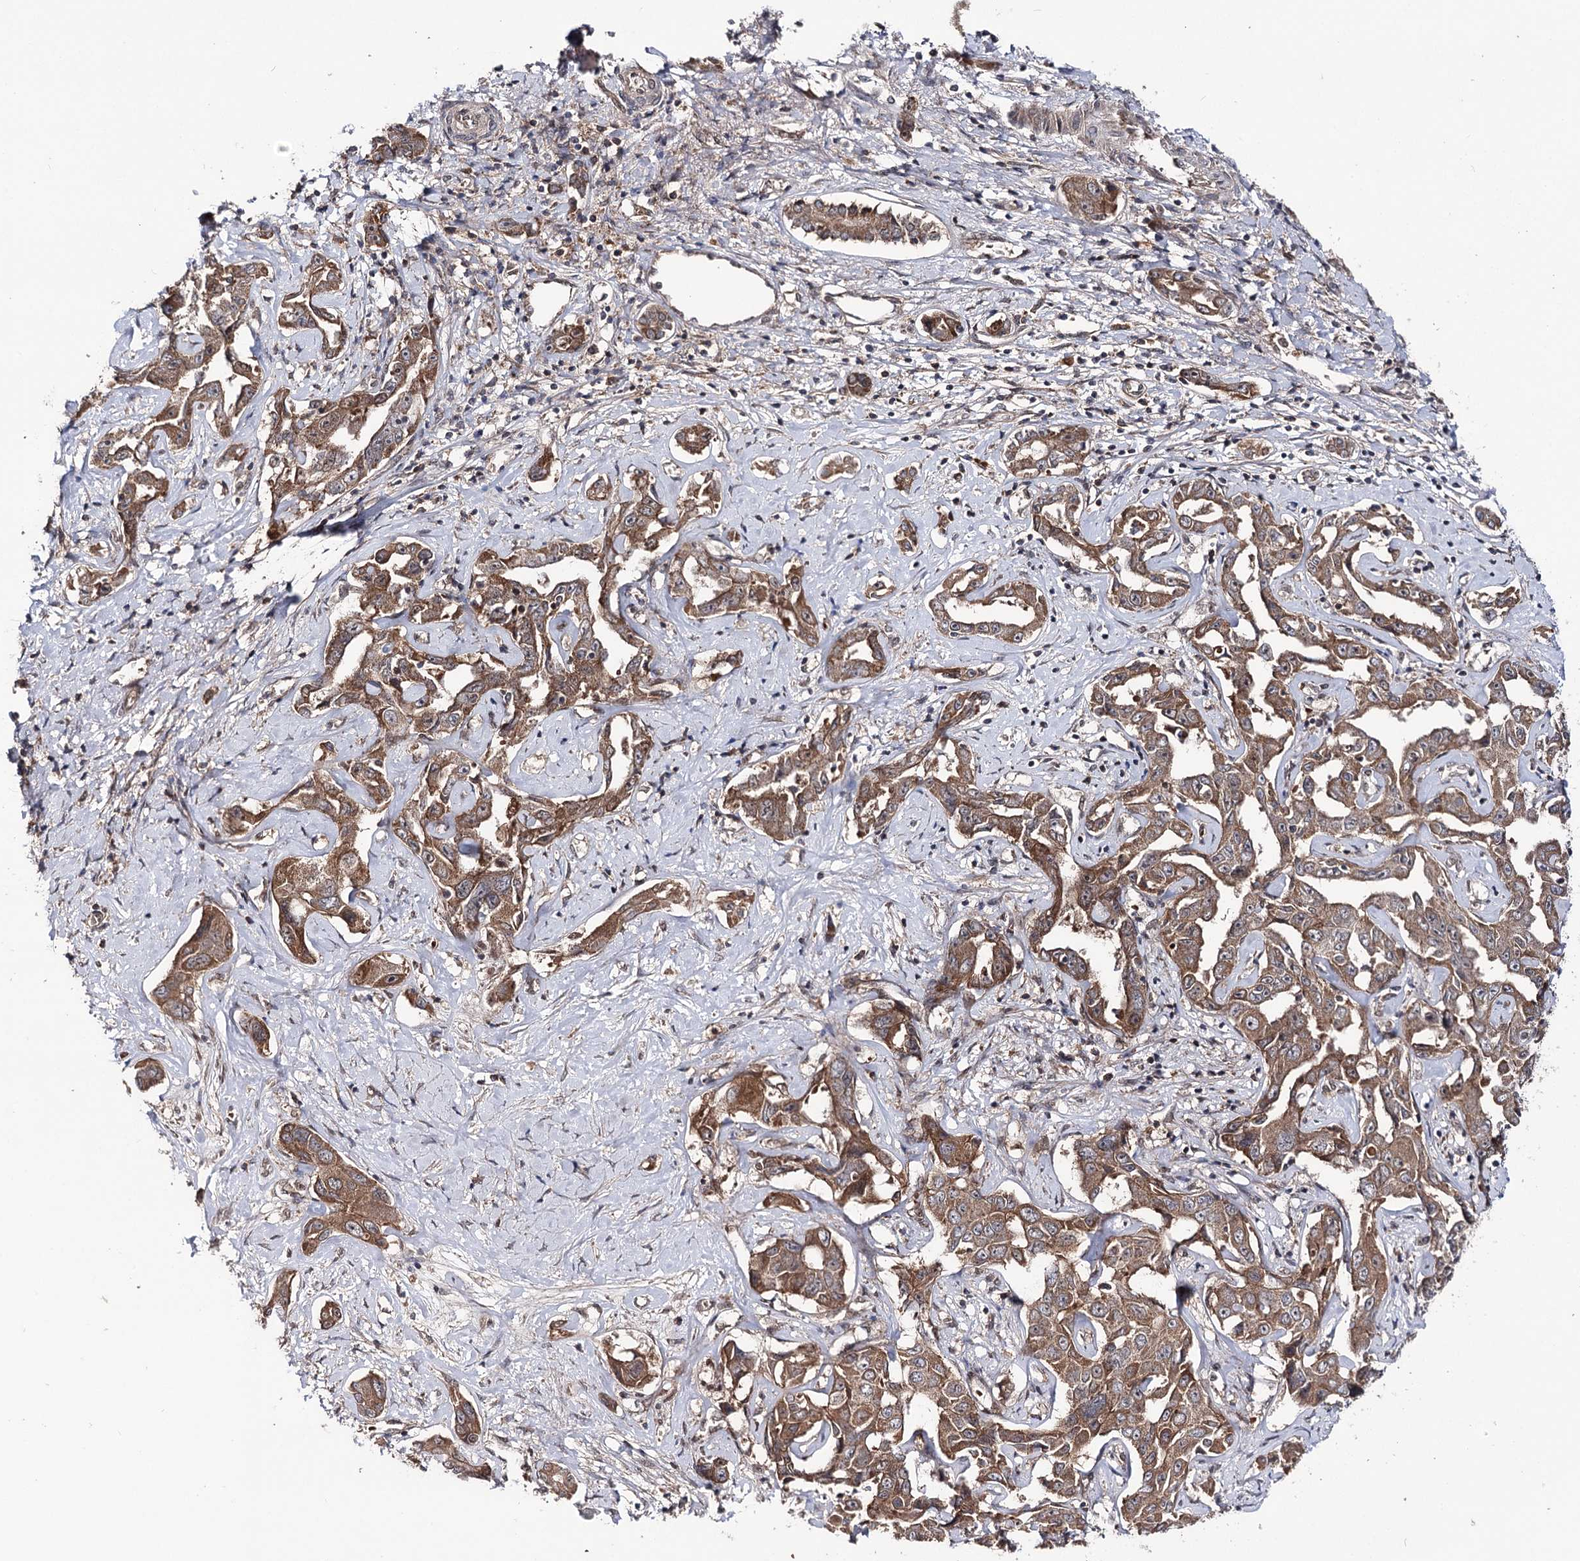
{"staining": {"intensity": "moderate", "quantity": ">75%", "location": "cytoplasmic/membranous"}, "tissue": "liver cancer", "cell_type": "Tumor cells", "image_type": "cancer", "snomed": [{"axis": "morphology", "description": "Cholangiocarcinoma"}, {"axis": "topography", "description": "Liver"}], "caption": "A brown stain shows moderate cytoplasmic/membranous staining of a protein in human liver cholangiocarcinoma tumor cells.", "gene": "MSANTD2", "patient": {"sex": "male", "age": 59}}